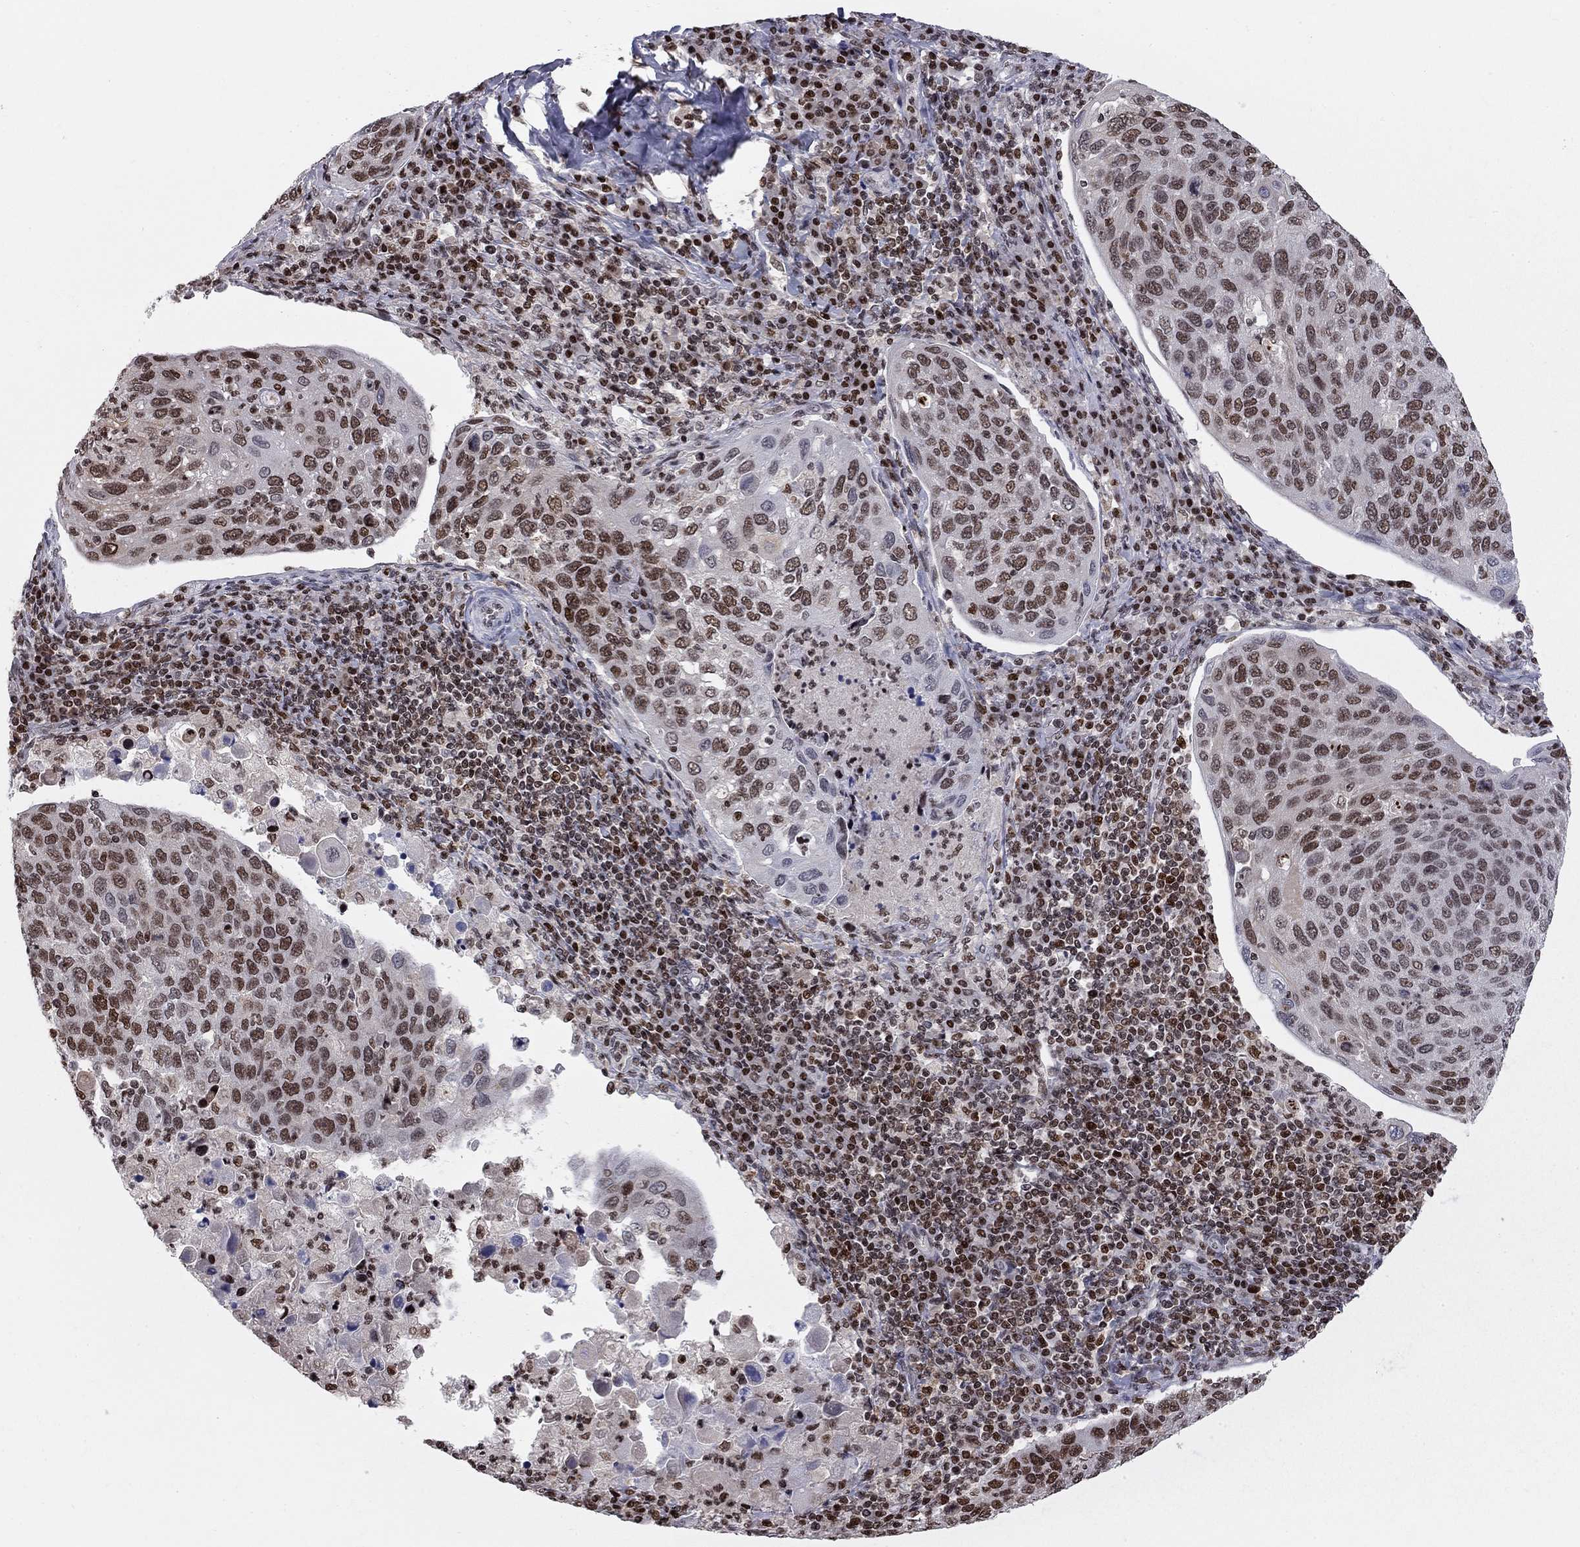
{"staining": {"intensity": "strong", "quantity": ">75%", "location": "nuclear"}, "tissue": "cervical cancer", "cell_type": "Tumor cells", "image_type": "cancer", "snomed": [{"axis": "morphology", "description": "Squamous cell carcinoma, NOS"}, {"axis": "topography", "description": "Cervix"}], "caption": "Cervical cancer (squamous cell carcinoma) tissue exhibits strong nuclear positivity in about >75% of tumor cells Using DAB (brown) and hematoxylin (blue) stains, captured at high magnification using brightfield microscopy.", "gene": "RNASEH2C", "patient": {"sex": "female", "age": 54}}